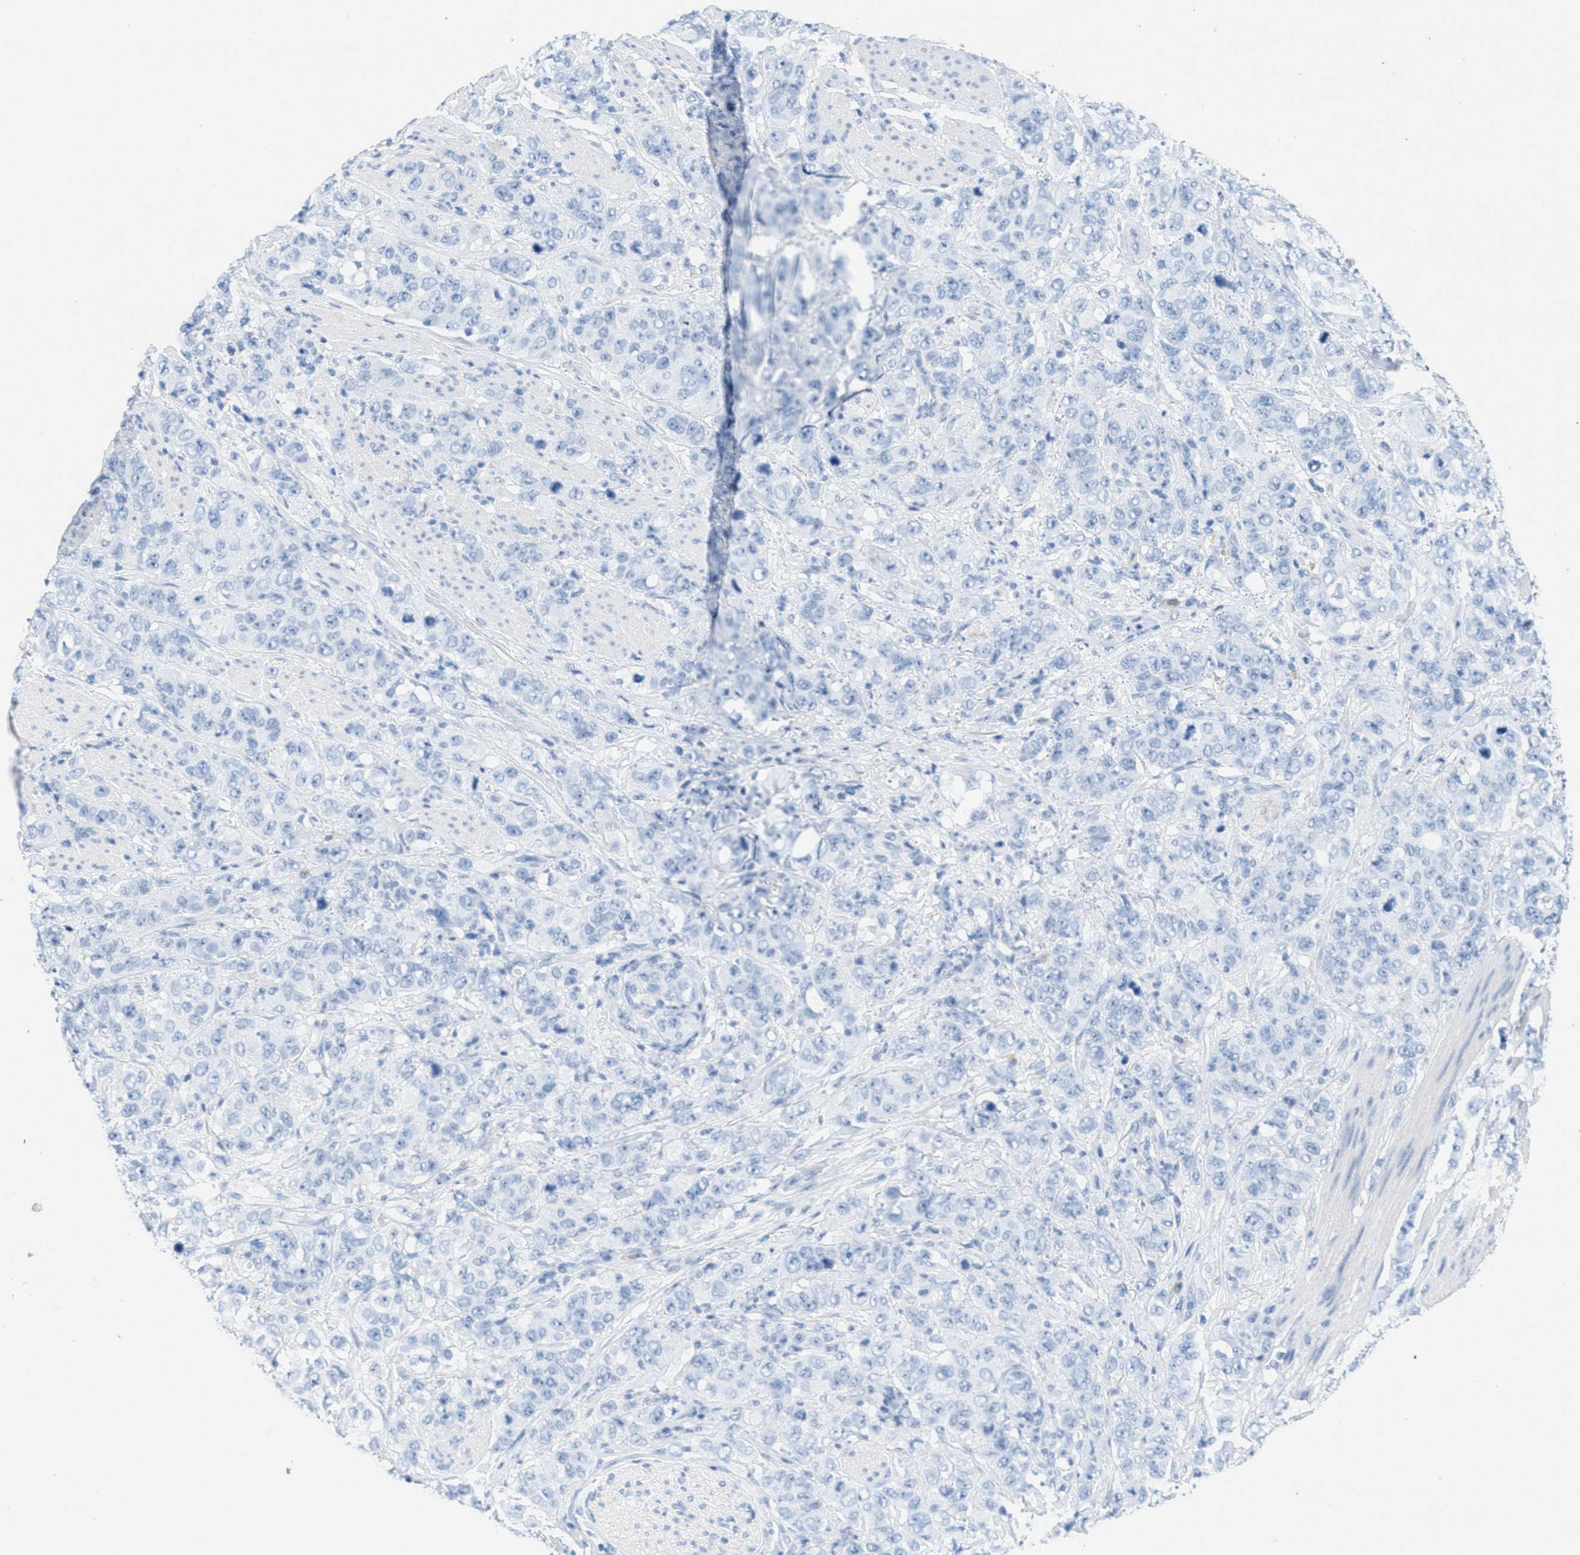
{"staining": {"intensity": "negative", "quantity": "none", "location": "none"}, "tissue": "stomach cancer", "cell_type": "Tumor cells", "image_type": "cancer", "snomed": [{"axis": "morphology", "description": "Adenocarcinoma, NOS"}, {"axis": "topography", "description": "Stomach"}], "caption": "Stomach cancer was stained to show a protein in brown. There is no significant positivity in tumor cells.", "gene": "GPM6A", "patient": {"sex": "male", "age": 48}}